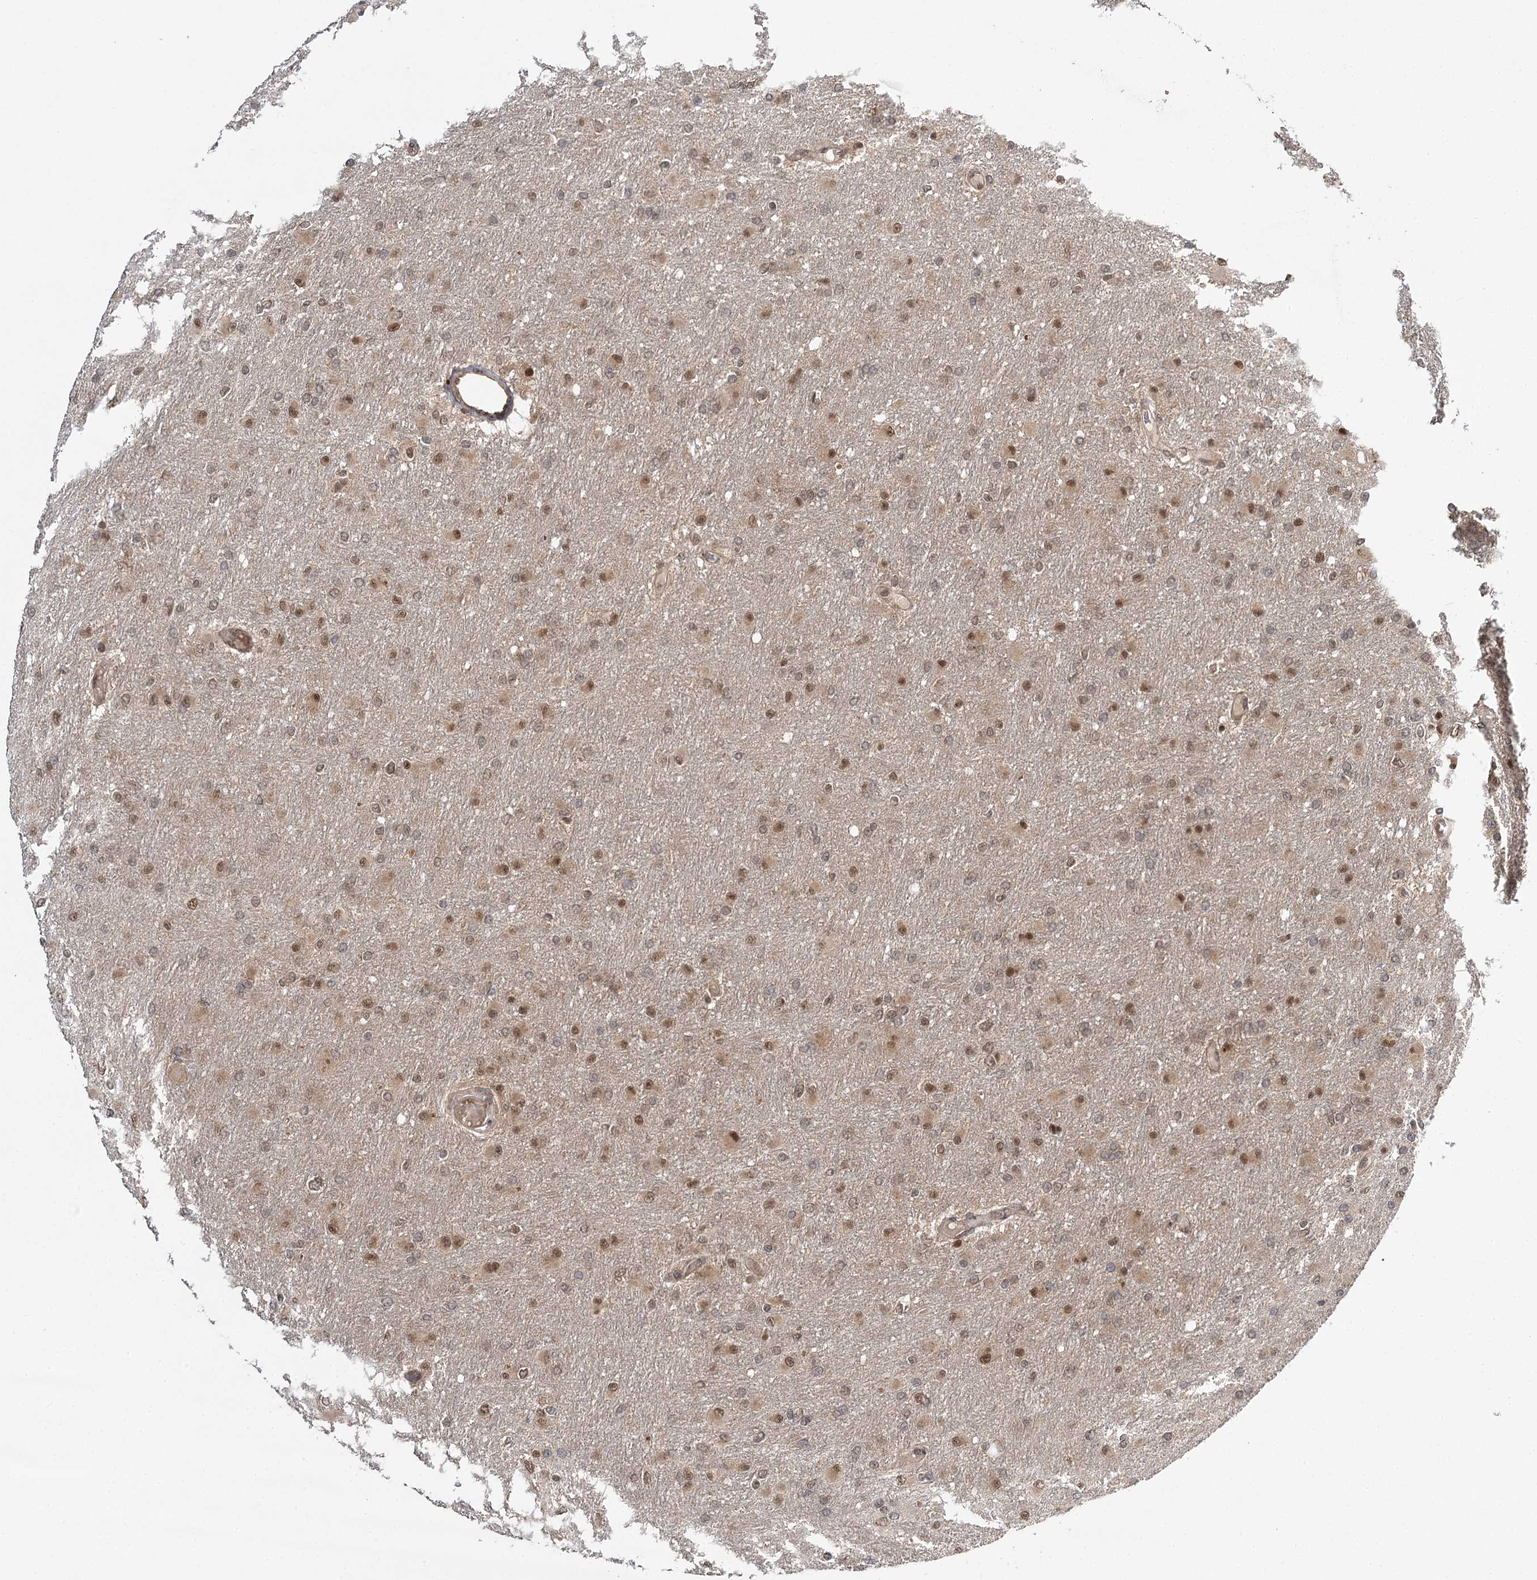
{"staining": {"intensity": "weak", "quantity": ">75%", "location": "nuclear"}, "tissue": "glioma", "cell_type": "Tumor cells", "image_type": "cancer", "snomed": [{"axis": "morphology", "description": "Glioma, malignant, High grade"}, {"axis": "topography", "description": "Cerebral cortex"}], "caption": "Tumor cells demonstrate low levels of weak nuclear staining in about >75% of cells in human glioma.", "gene": "N6AMT1", "patient": {"sex": "female", "age": 36}}